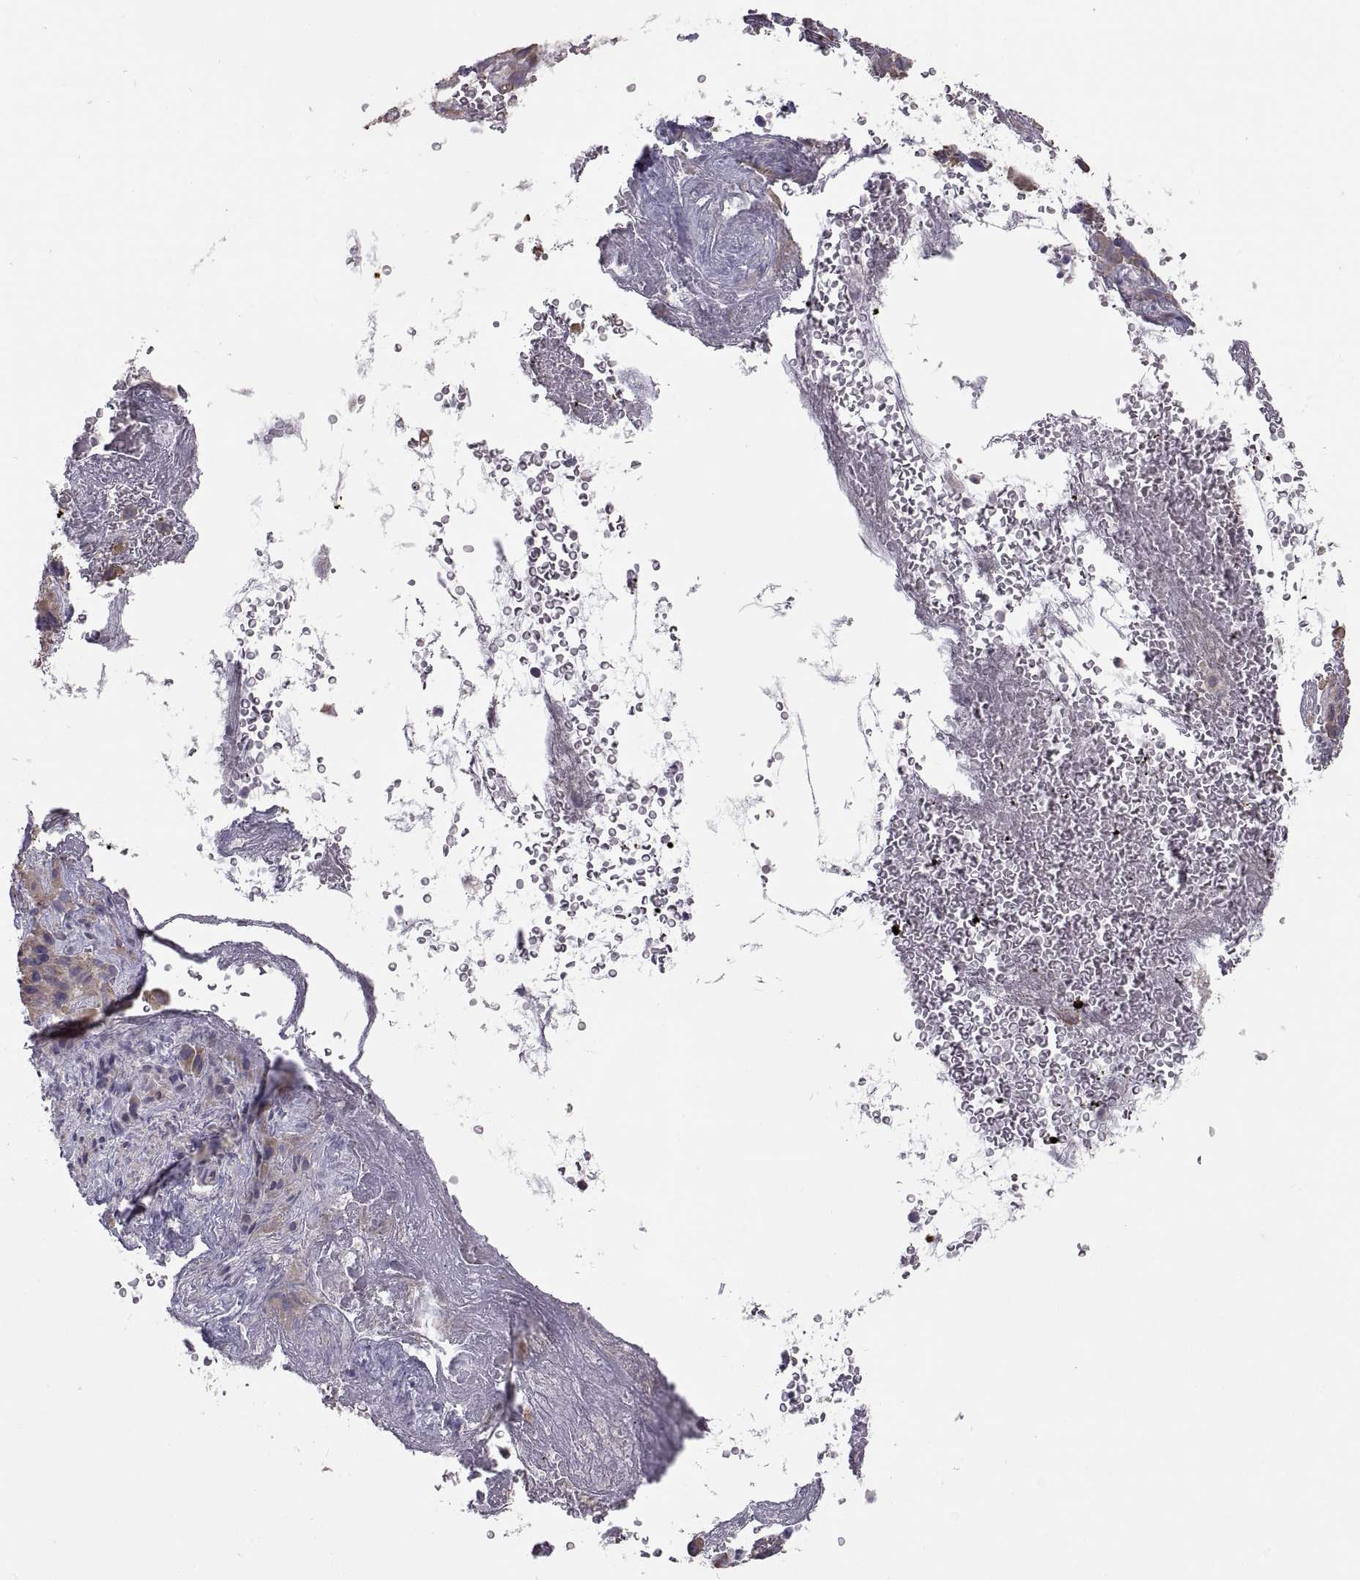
{"staining": {"intensity": "moderate", "quantity": "25%-75%", "location": "cytoplasmic/membranous"}, "tissue": "liver cancer", "cell_type": "Tumor cells", "image_type": "cancer", "snomed": [{"axis": "morphology", "description": "Cholangiocarcinoma"}, {"axis": "topography", "description": "Liver"}], "caption": "Liver cancer (cholangiocarcinoma) stained with a brown dye demonstrates moderate cytoplasmic/membranous positive expression in approximately 25%-75% of tumor cells.", "gene": "ACSBG2", "patient": {"sex": "female", "age": 52}}